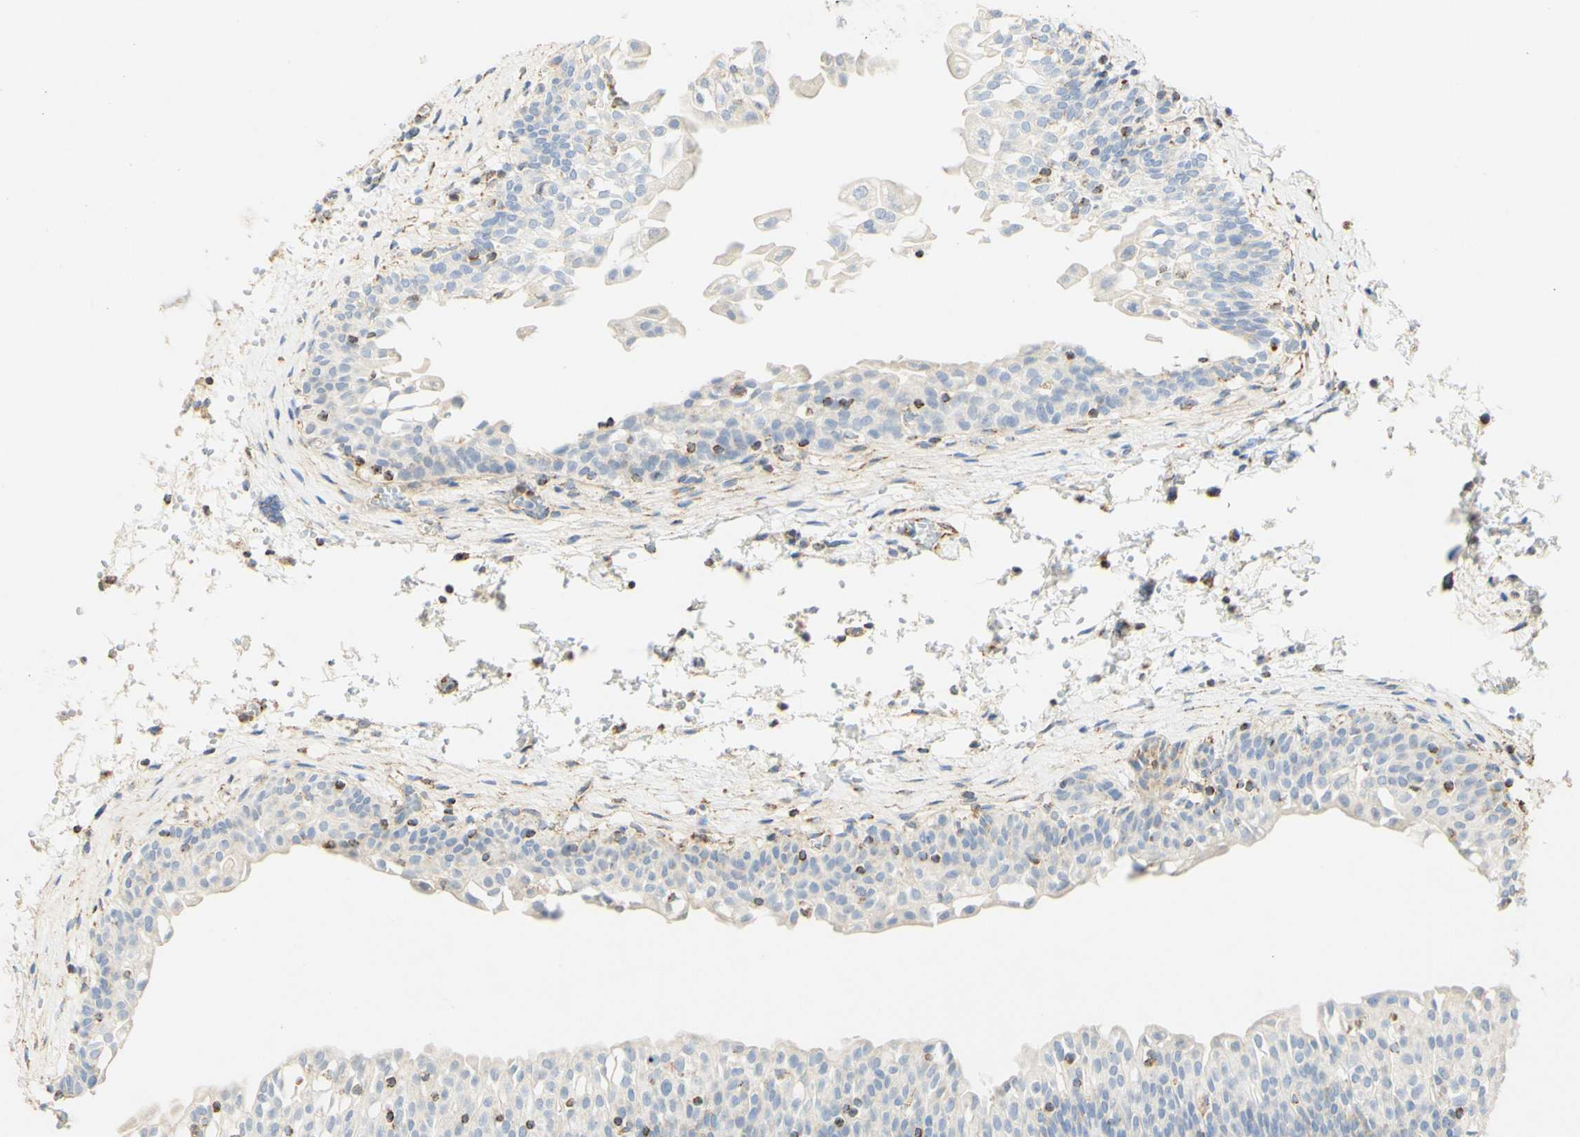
{"staining": {"intensity": "negative", "quantity": "none", "location": "none"}, "tissue": "urinary bladder", "cell_type": "Urothelial cells", "image_type": "normal", "snomed": [{"axis": "morphology", "description": "Normal tissue, NOS"}, {"axis": "topography", "description": "Urinary bladder"}], "caption": "A photomicrograph of human urinary bladder is negative for staining in urothelial cells. (DAB (3,3'-diaminobenzidine) IHC visualized using brightfield microscopy, high magnification).", "gene": "OXCT1", "patient": {"sex": "male", "age": 55}}